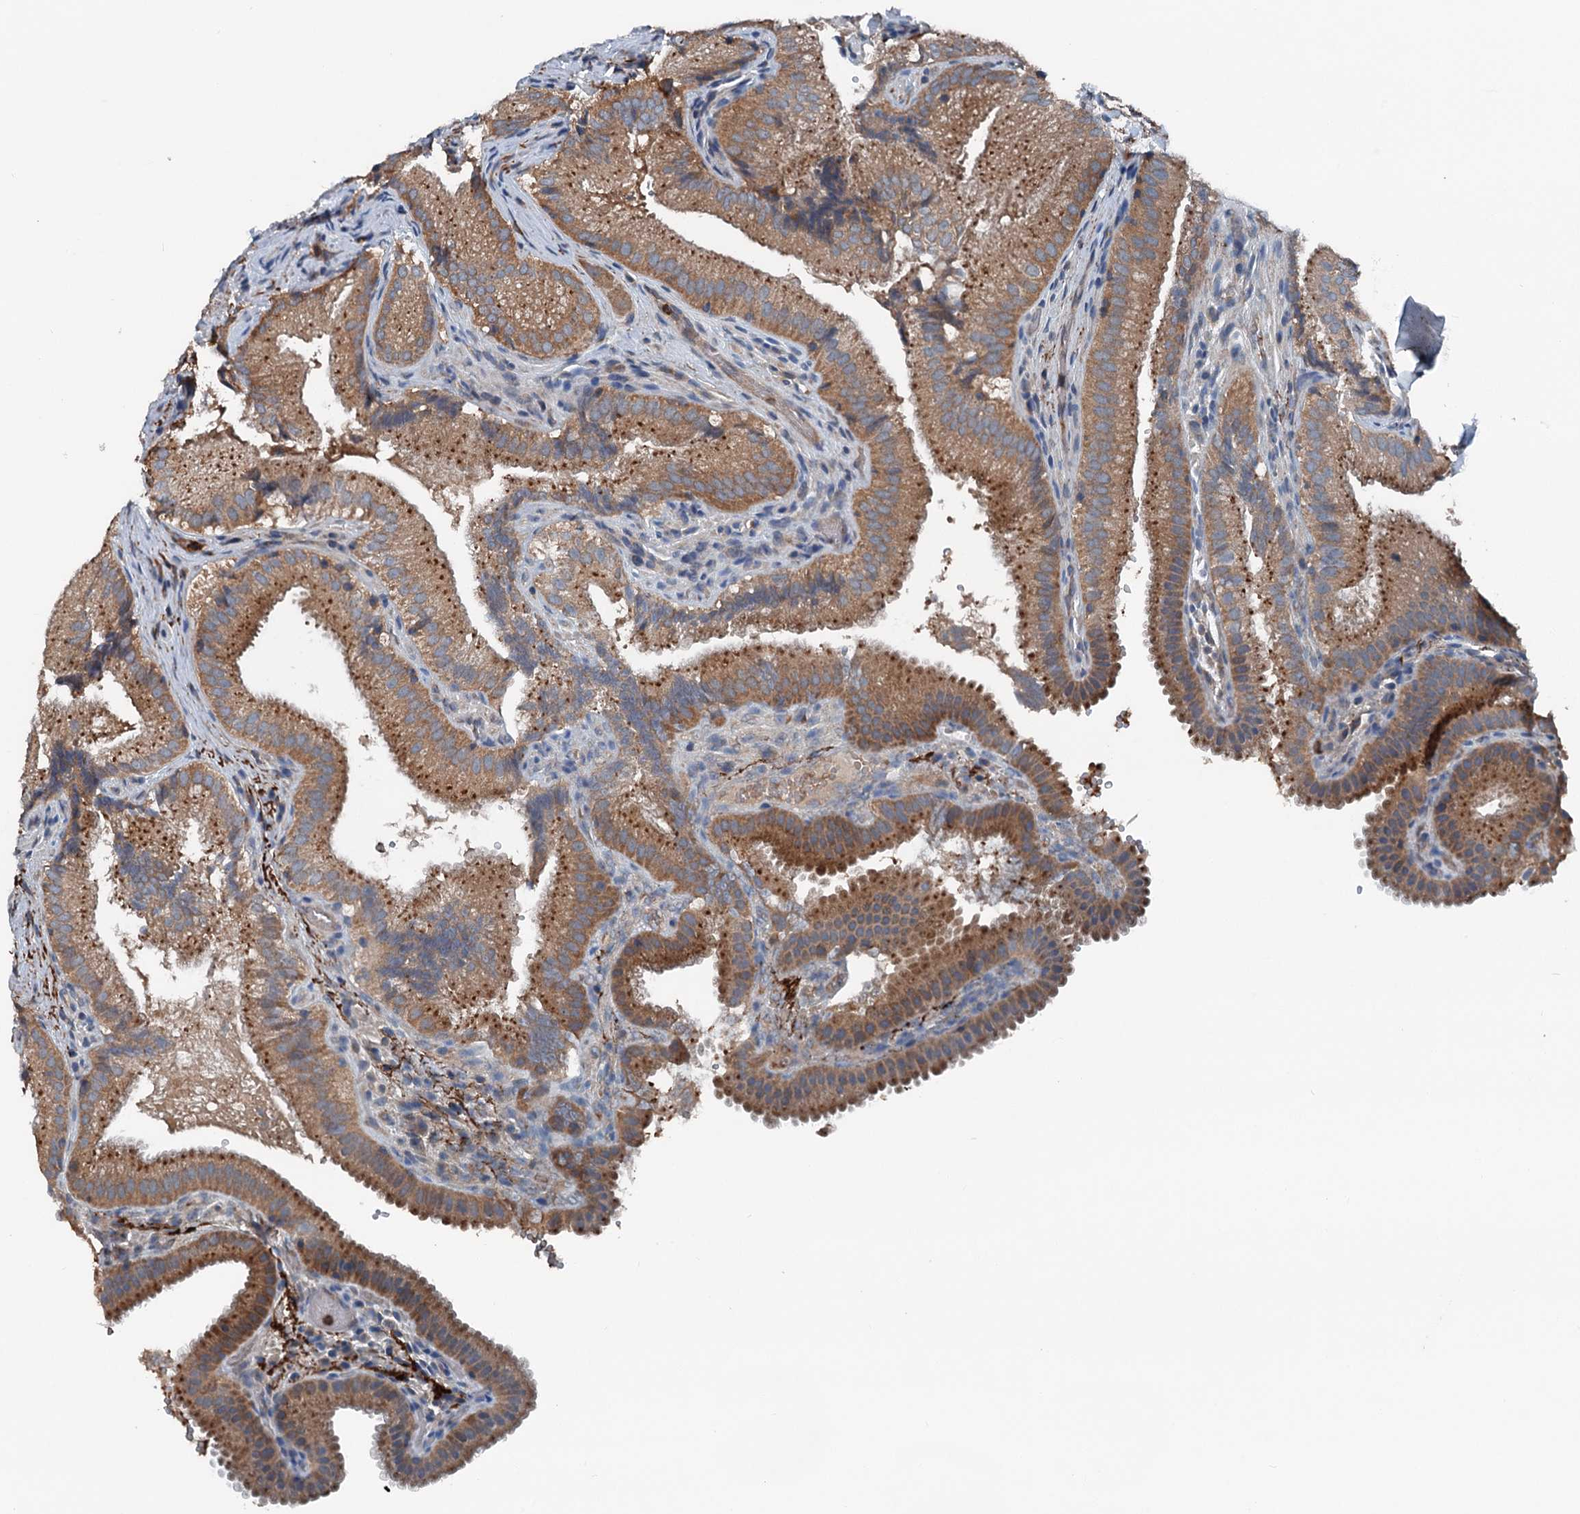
{"staining": {"intensity": "moderate", "quantity": ">75%", "location": "cytoplasmic/membranous"}, "tissue": "gallbladder", "cell_type": "Glandular cells", "image_type": "normal", "snomed": [{"axis": "morphology", "description": "Normal tissue, NOS"}, {"axis": "topography", "description": "Gallbladder"}], "caption": "The photomicrograph demonstrates immunohistochemical staining of benign gallbladder. There is moderate cytoplasmic/membranous positivity is seen in about >75% of glandular cells.", "gene": "PDSS1", "patient": {"sex": "female", "age": 30}}